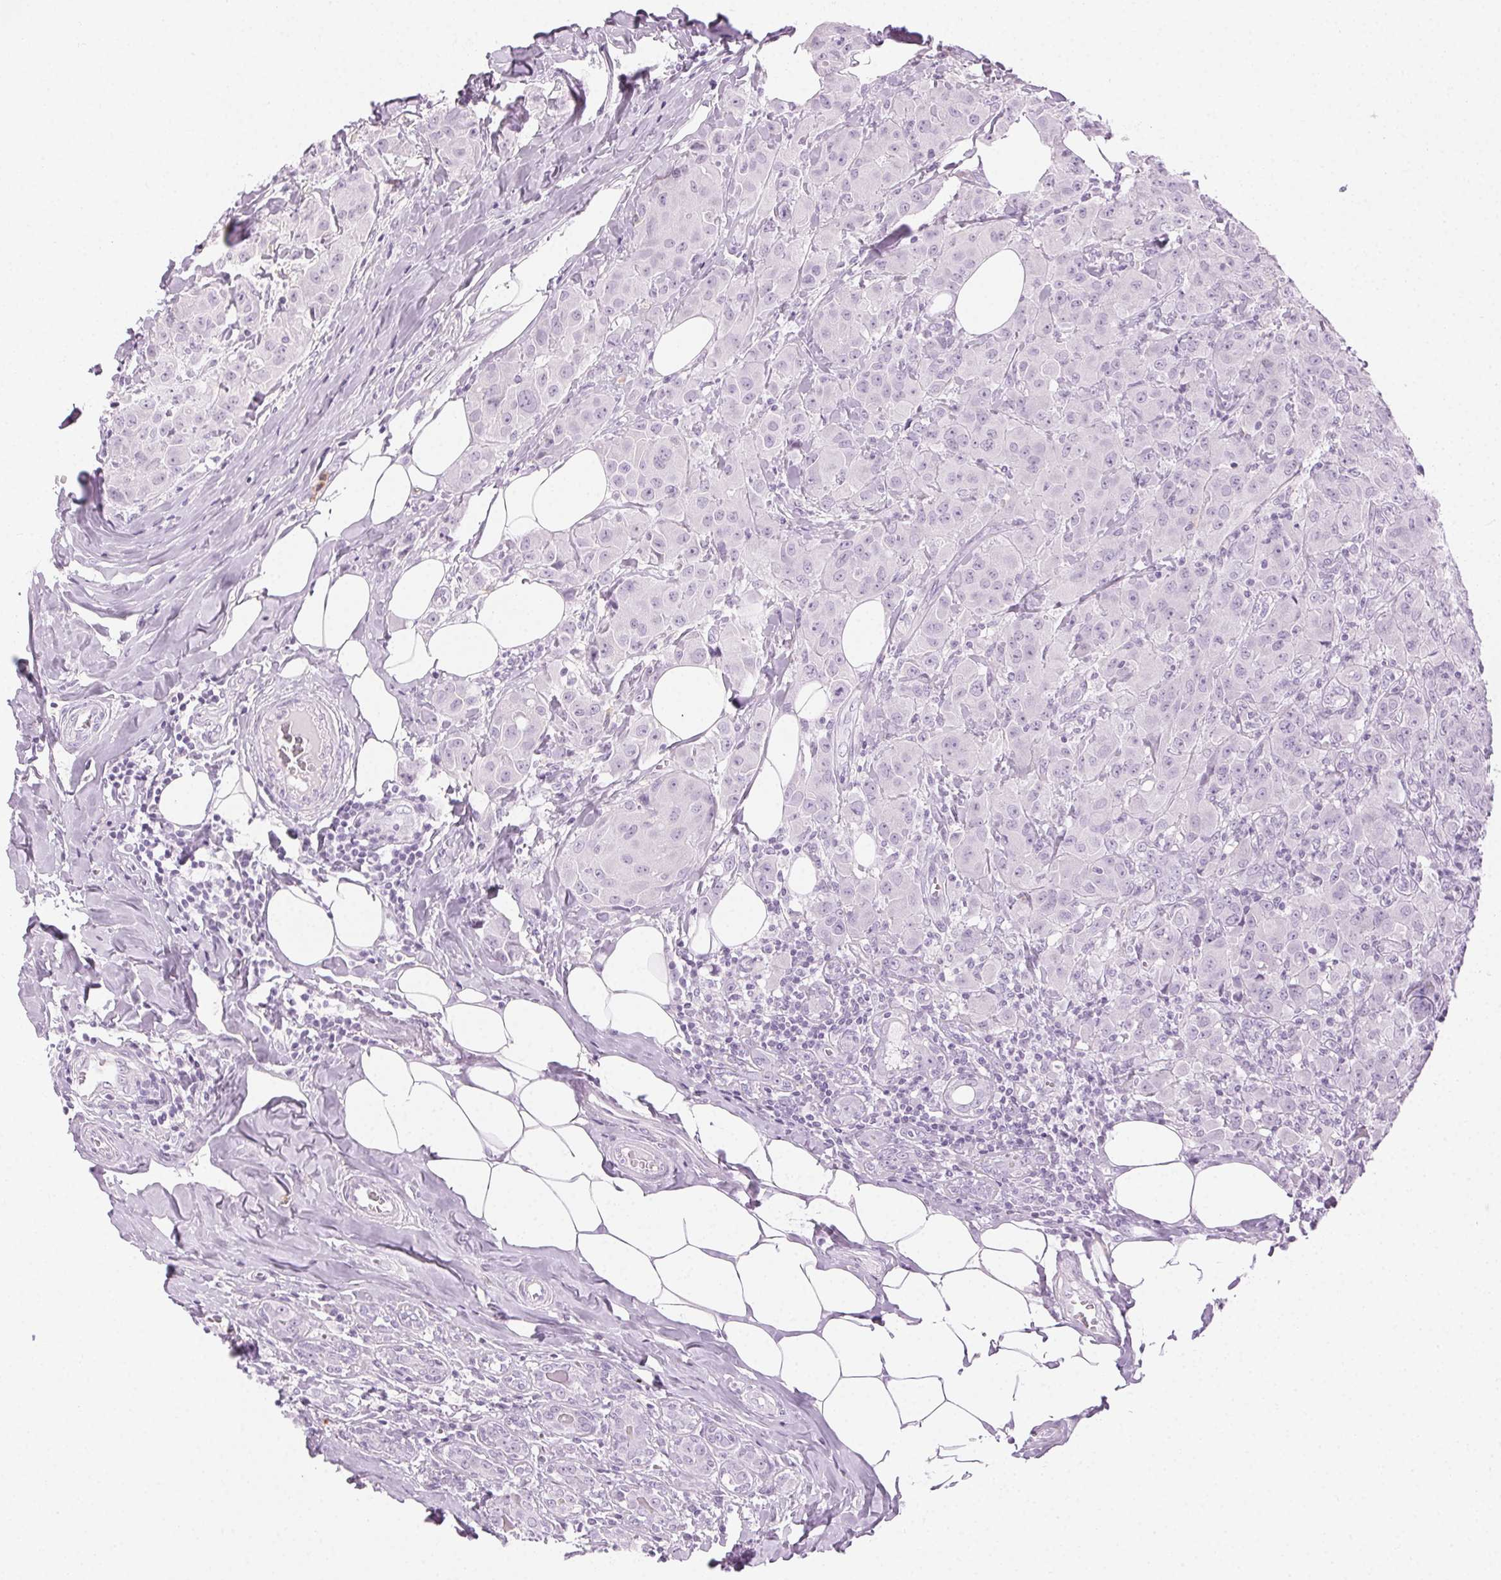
{"staining": {"intensity": "negative", "quantity": "none", "location": "none"}, "tissue": "breast cancer", "cell_type": "Tumor cells", "image_type": "cancer", "snomed": [{"axis": "morphology", "description": "Normal tissue, NOS"}, {"axis": "morphology", "description": "Duct carcinoma"}, {"axis": "topography", "description": "Breast"}], "caption": "This micrograph is of breast cancer stained with immunohistochemistry to label a protein in brown with the nuclei are counter-stained blue. There is no staining in tumor cells. (Stains: DAB immunohistochemistry (IHC) with hematoxylin counter stain, Microscopy: brightfield microscopy at high magnification).", "gene": "MPO", "patient": {"sex": "female", "age": 43}}